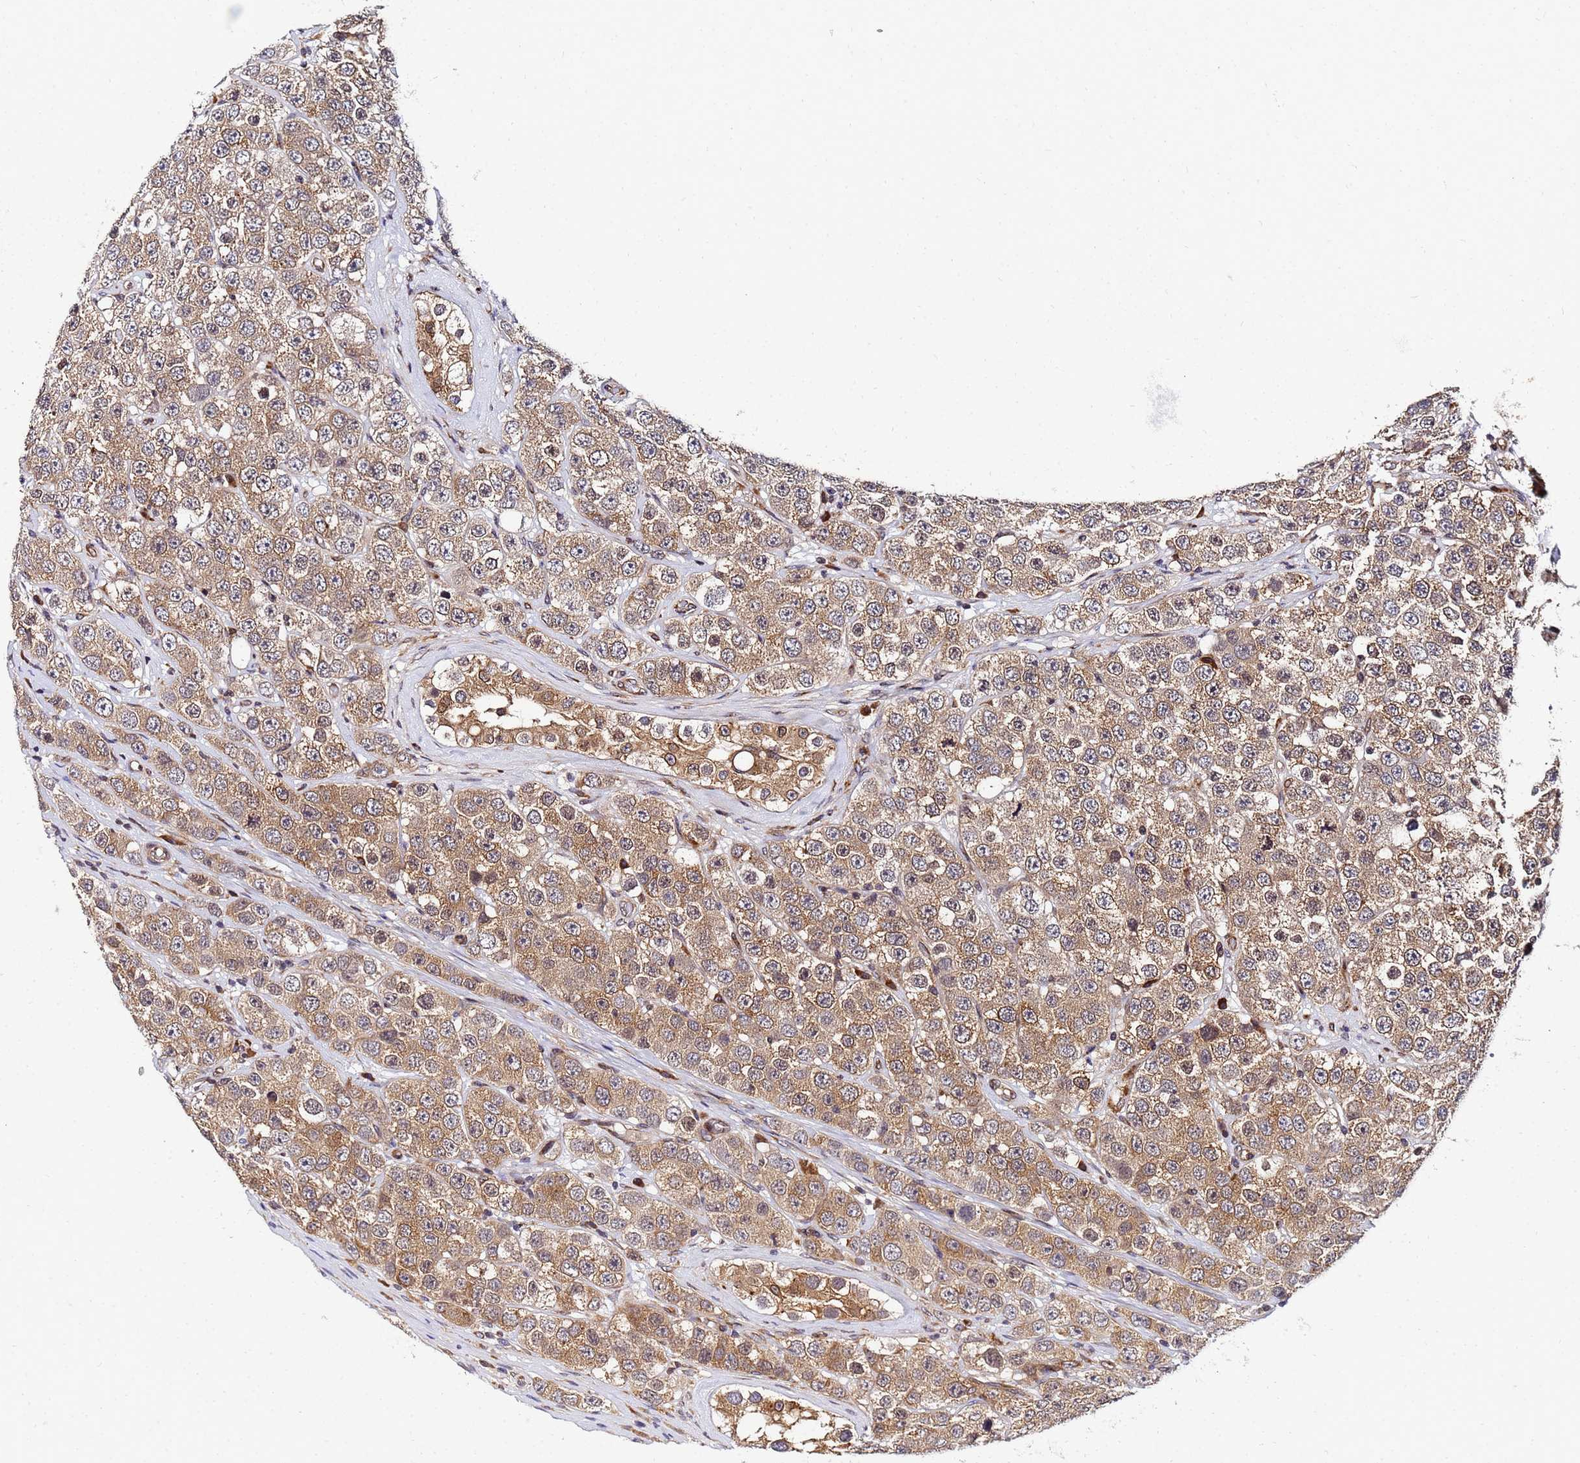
{"staining": {"intensity": "moderate", "quantity": ">75%", "location": "cytoplasmic/membranous"}, "tissue": "testis cancer", "cell_type": "Tumor cells", "image_type": "cancer", "snomed": [{"axis": "morphology", "description": "Seminoma, NOS"}, {"axis": "topography", "description": "Testis"}], "caption": "The histopathology image exhibits a brown stain indicating the presence of a protein in the cytoplasmic/membranous of tumor cells in testis seminoma. Ihc stains the protein in brown and the nuclei are stained blue.", "gene": "UNC93B1", "patient": {"sex": "male", "age": 28}}